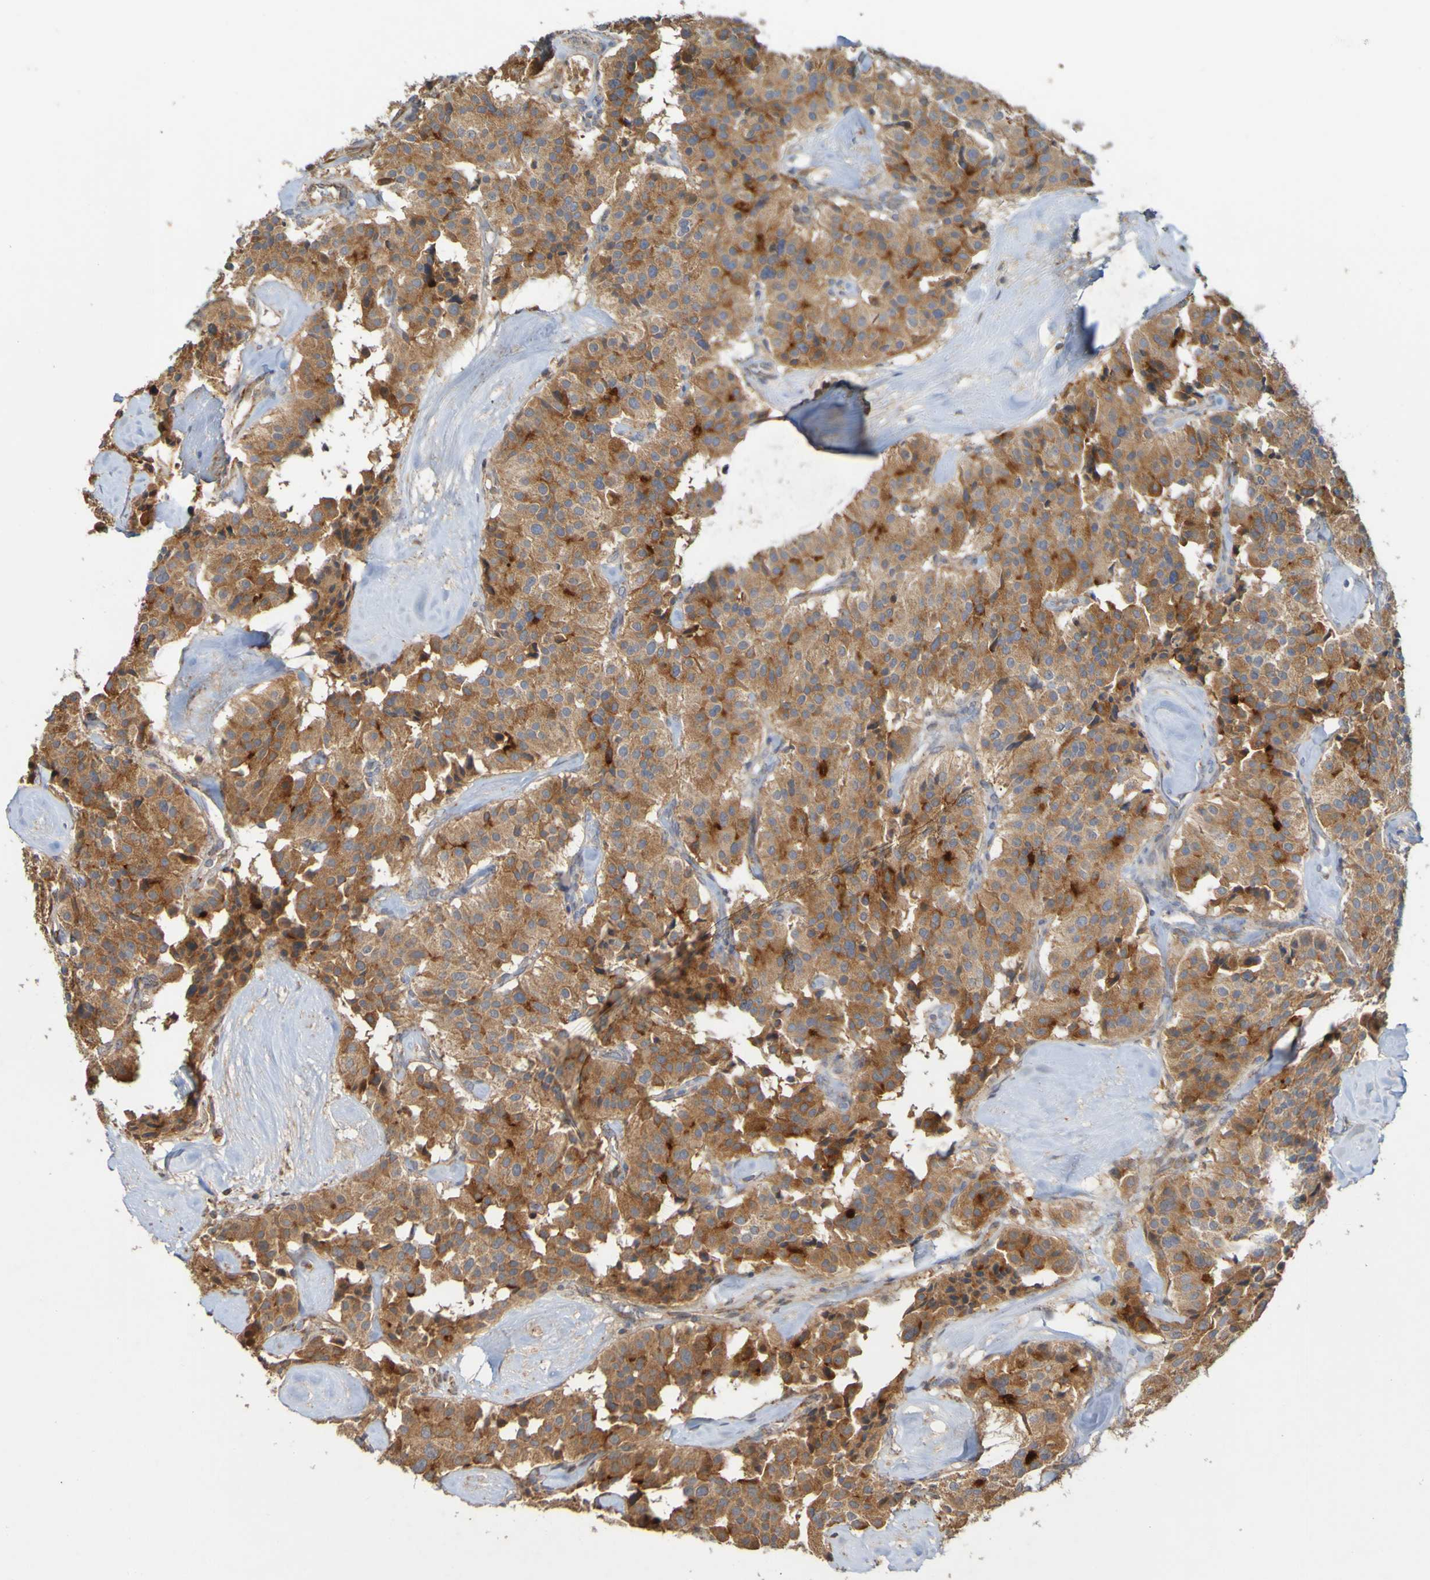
{"staining": {"intensity": "moderate", "quantity": ">75%", "location": "cytoplasmic/membranous"}, "tissue": "carcinoid", "cell_type": "Tumor cells", "image_type": "cancer", "snomed": [{"axis": "morphology", "description": "Carcinoid, malignant, NOS"}, {"axis": "topography", "description": "Lung"}], "caption": "A histopathology image of carcinoid (malignant) stained for a protein exhibits moderate cytoplasmic/membranous brown staining in tumor cells.", "gene": "TMBIM1", "patient": {"sex": "male", "age": 30}}